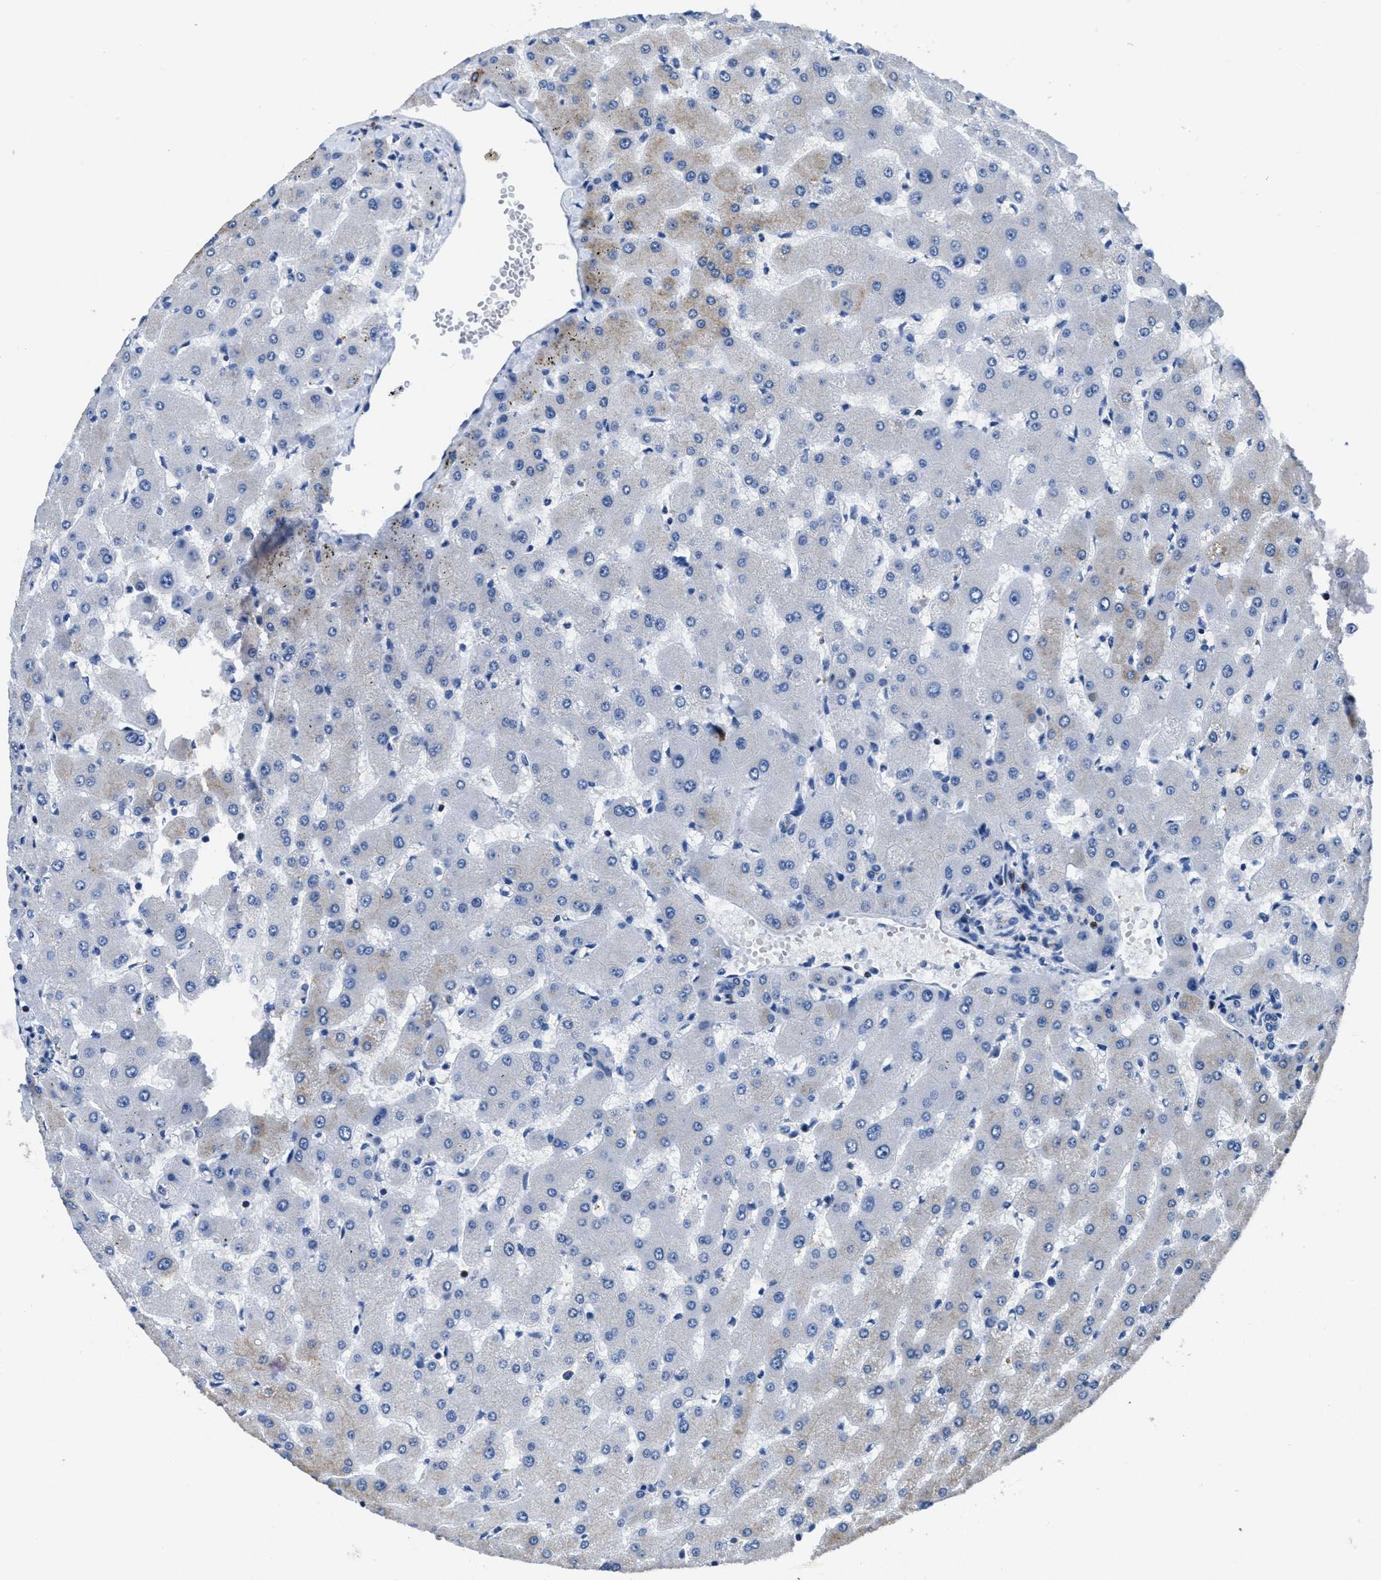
{"staining": {"intensity": "negative", "quantity": "none", "location": "none"}, "tissue": "liver", "cell_type": "Cholangiocytes", "image_type": "normal", "snomed": [{"axis": "morphology", "description": "Normal tissue, NOS"}, {"axis": "topography", "description": "Liver"}], "caption": "DAB immunohistochemical staining of benign human liver reveals no significant staining in cholangiocytes.", "gene": "ITGA3", "patient": {"sex": "female", "age": 63}}